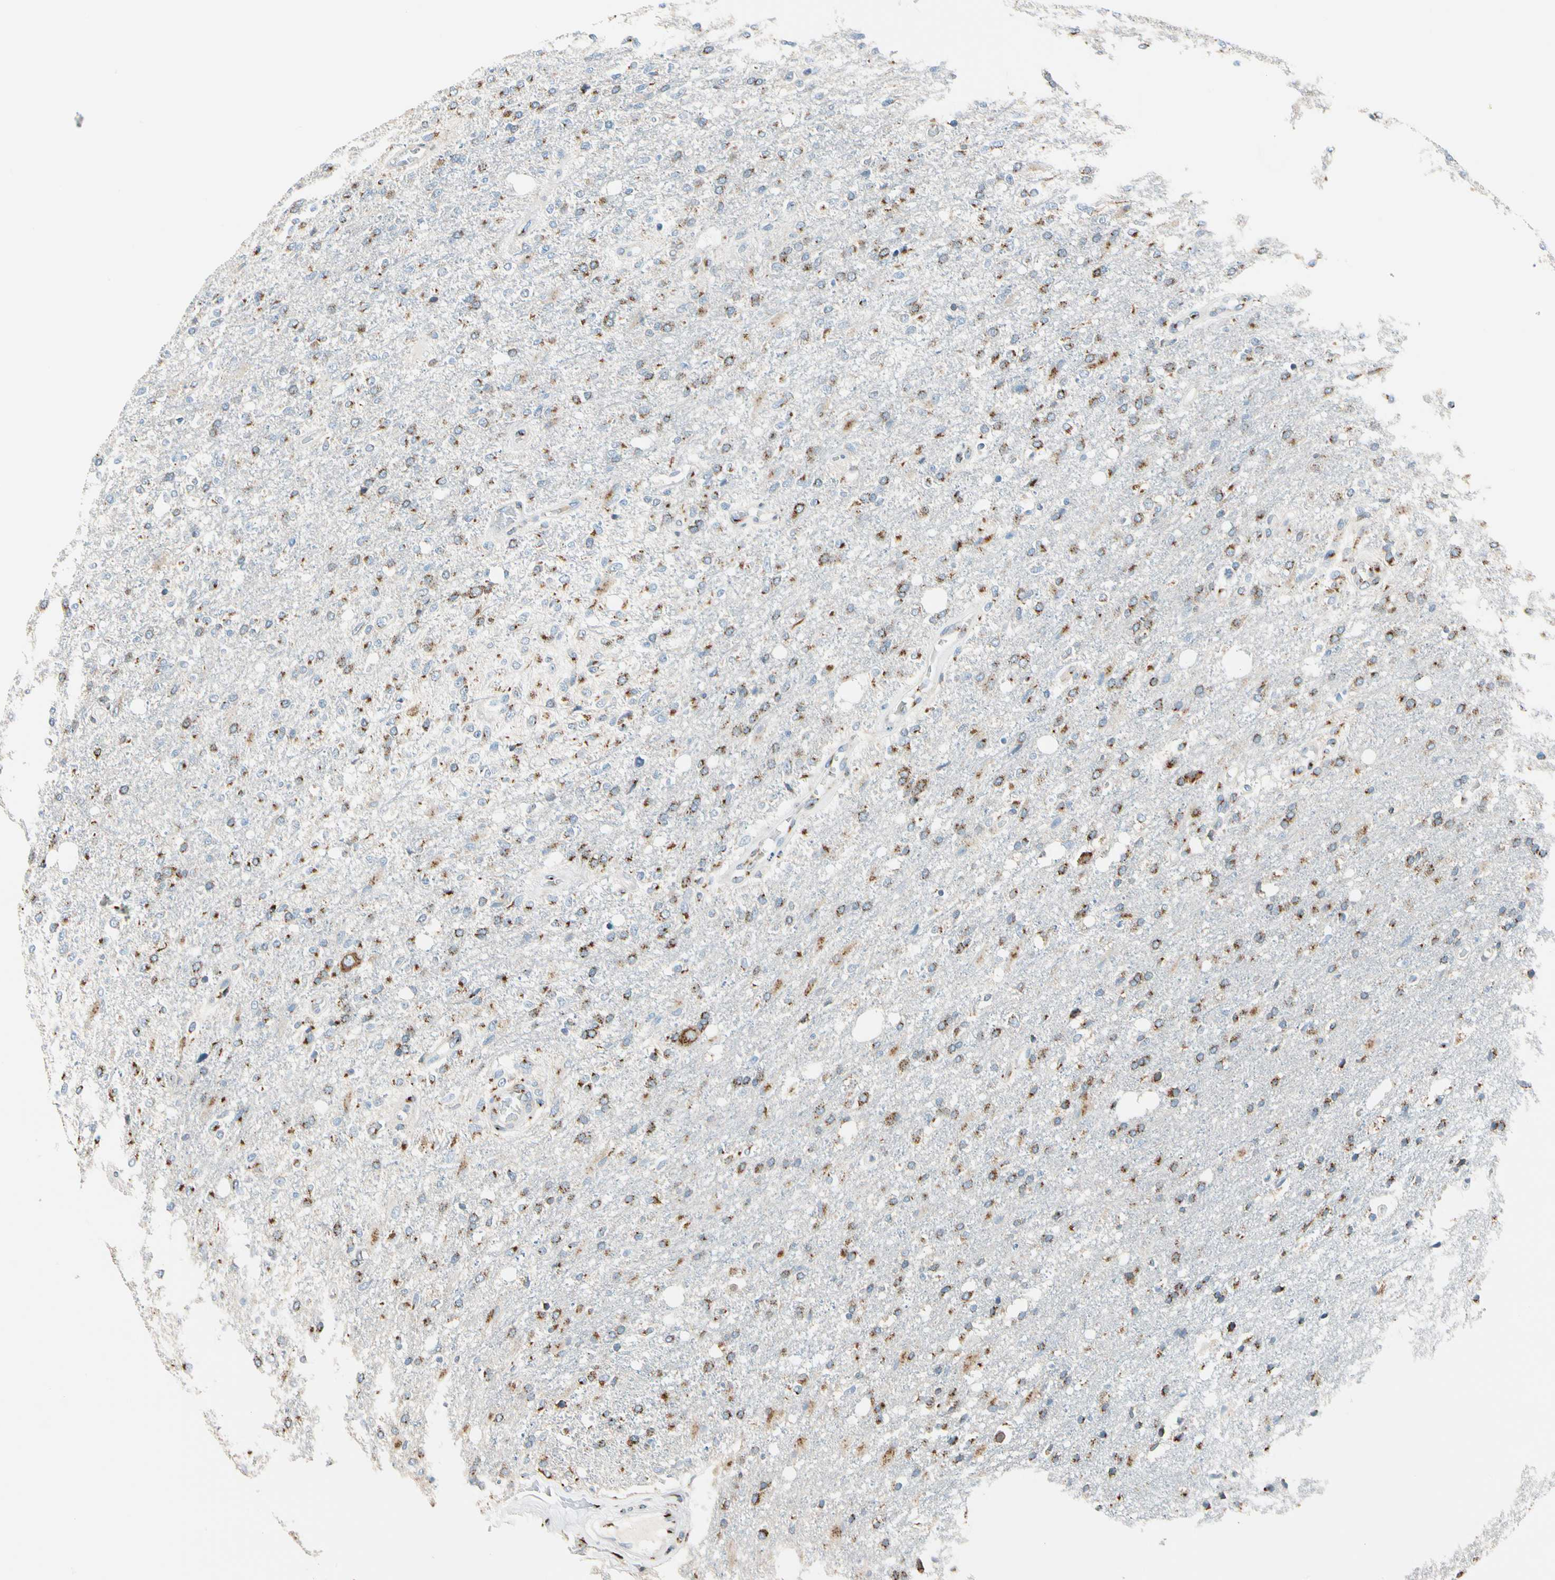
{"staining": {"intensity": "moderate", "quantity": "25%-75%", "location": "cytoplasmic/membranous"}, "tissue": "glioma", "cell_type": "Tumor cells", "image_type": "cancer", "snomed": [{"axis": "morphology", "description": "Normal tissue, NOS"}, {"axis": "morphology", "description": "Glioma, malignant, High grade"}, {"axis": "topography", "description": "Cerebral cortex"}], "caption": "Immunohistochemistry (DAB) staining of human malignant glioma (high-grade) exhibits moderate cytoplasmic/membranous protein positivity in approximately 25%-75% of tumor cells. (DAB IHC, brown staining for protein, blue staining for nuclei).", "gene": "NUCB1", "patient": {"sex": "male", "age": 77}}